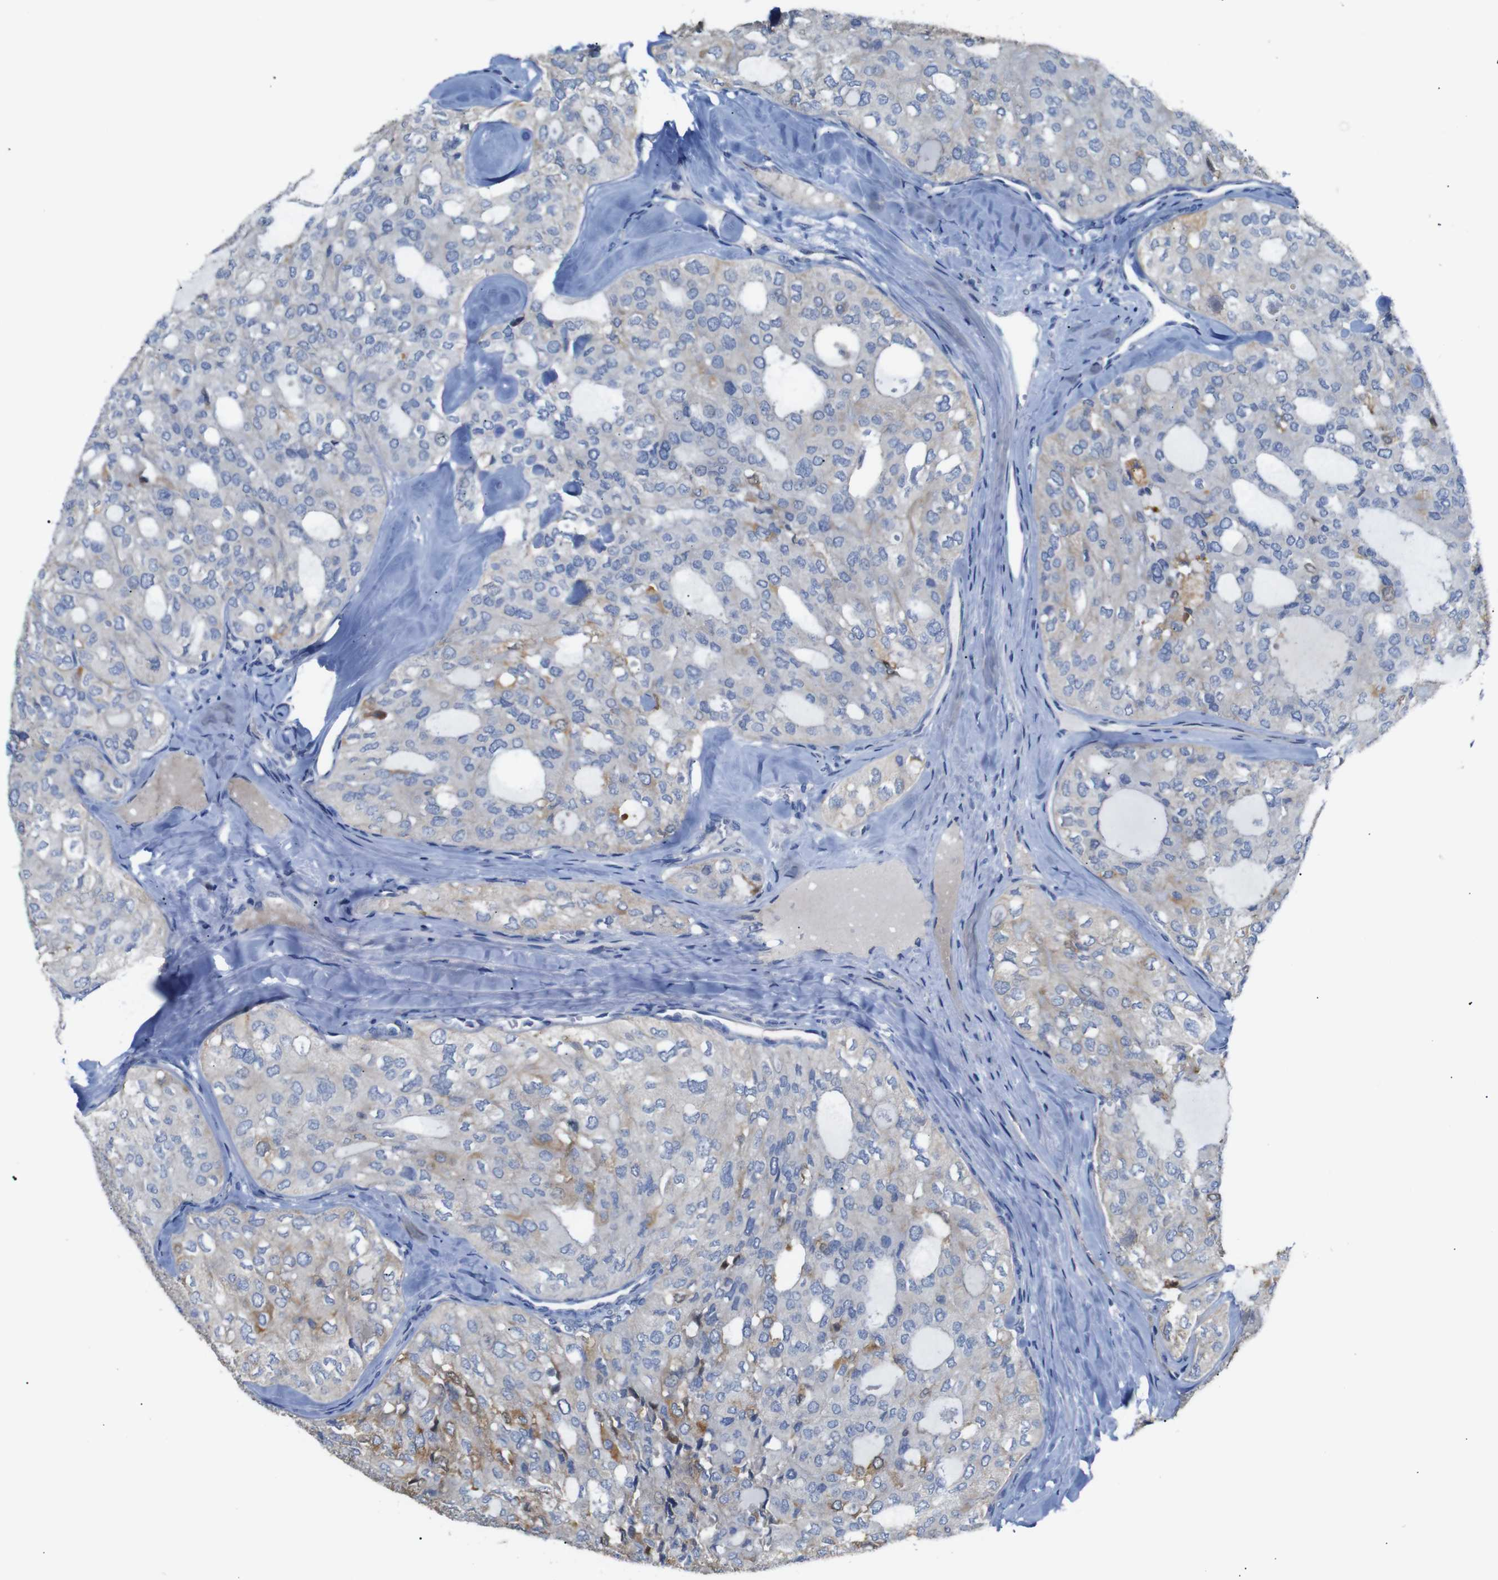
{"staining": {"intensity": "moderate", "quantity": "<25%", "location": "cytoplasmic/membranous"}, "tissue": "thyroid cancer", "cell_type": "Tumor cells", "image_type": "cancer", "snomed": [{"axis": "morphology", "description": "Follicular adenoma carcinoma, NOS"}, {"axis": "topography", "description": "Thyroid gland"}], "caption": "Immunohistochemistry (IHC) (DAB (3,3'-diaminobenzidine)) staining of follicular adenoma carcinoma (thyroid) demonstrates moderate cytoplasmic/membranous protein expression in approximately <25% of tumor cells.", "gene": "ALOX15", "patient": {"sex": "male", "age": 75}}